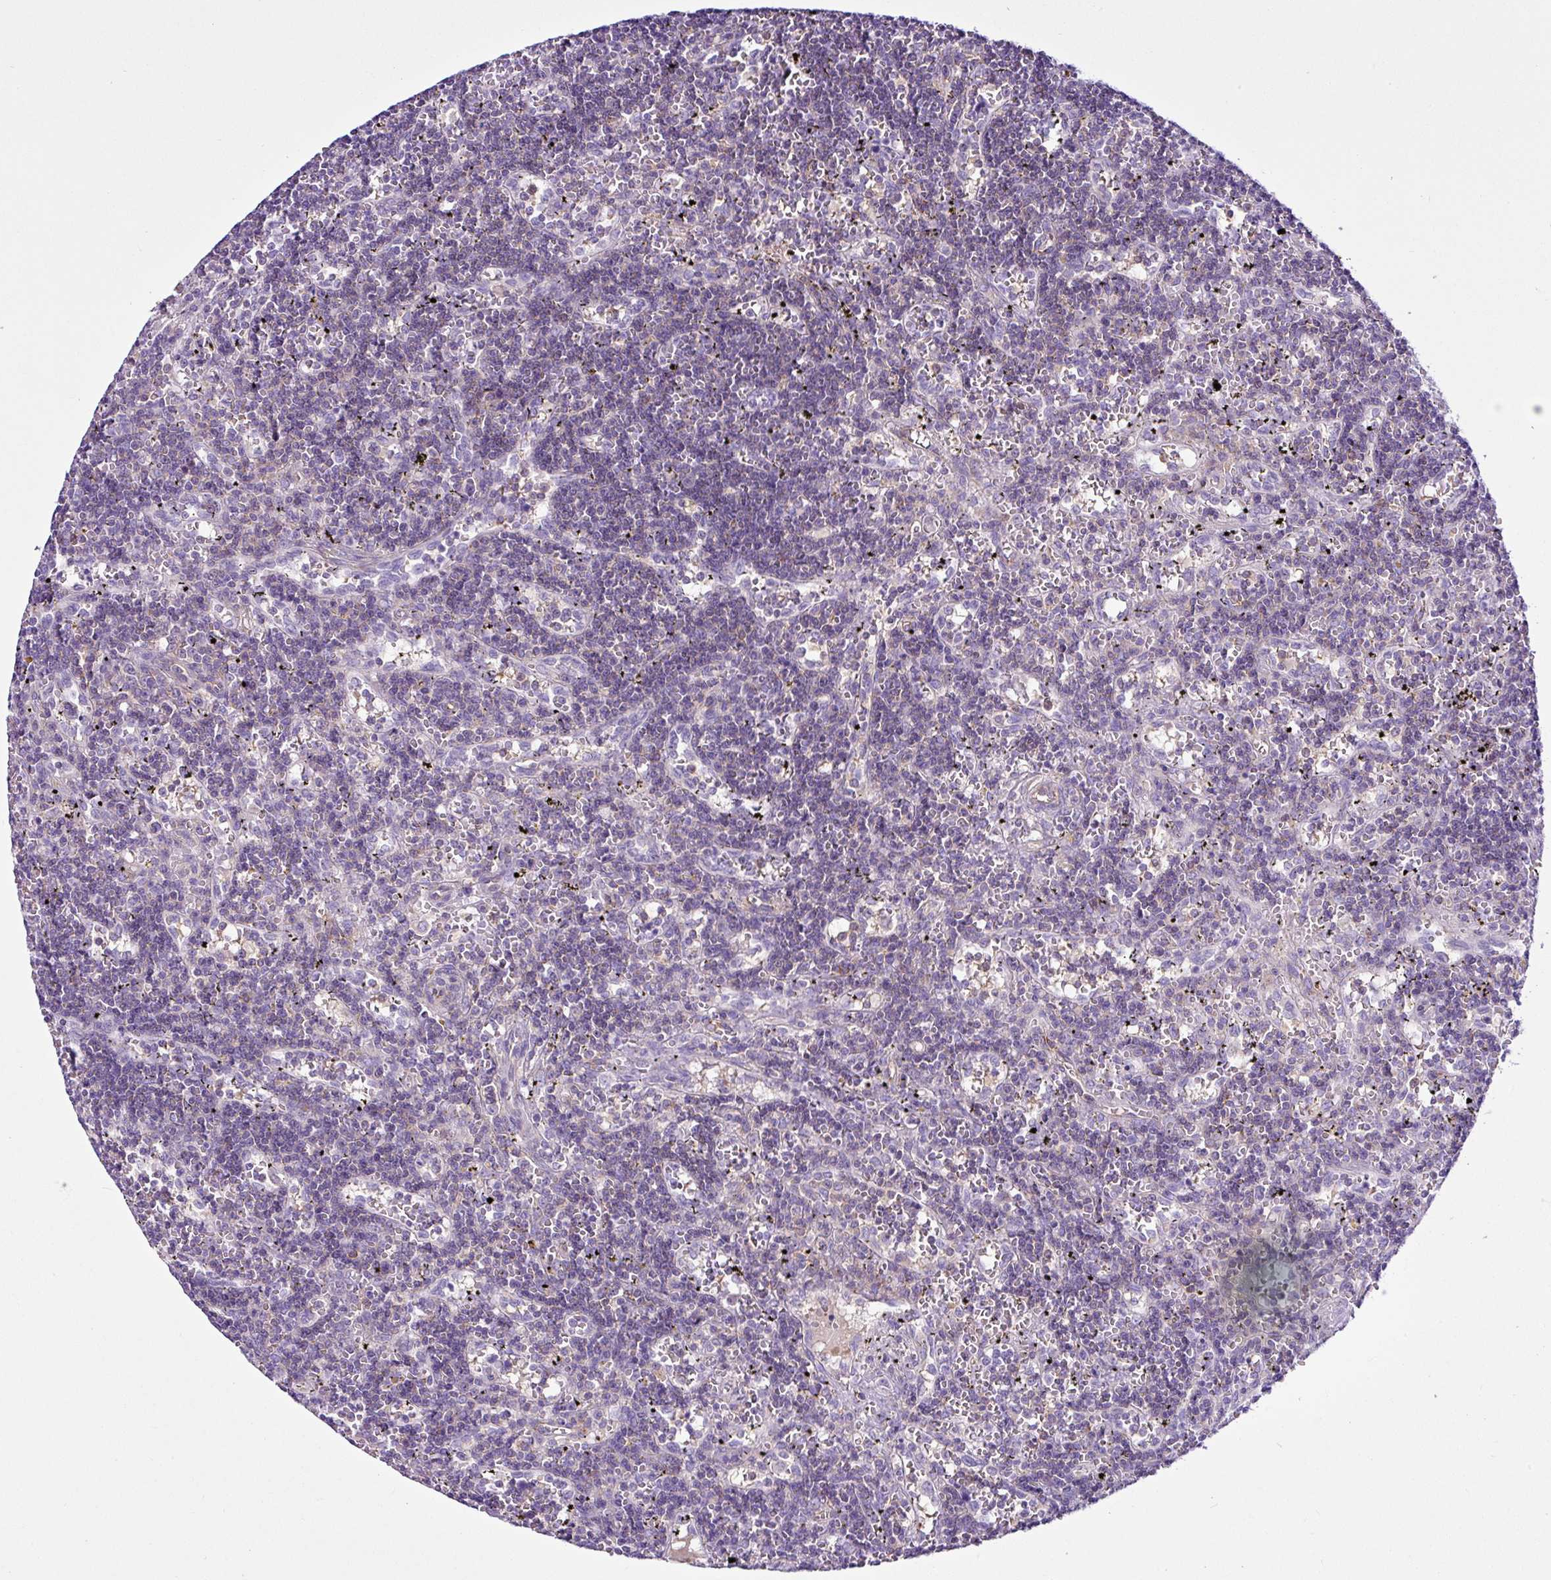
{"staining": {"intensity": "negative", "quantity": "none", "location": "none"}, "tissue": "lymphoma", "cell_type": "Tumor cells", "image_type": "cancer", "snomed": [{"axis": "morphology", "description": "Malignant lymphoma, non-Hodgkin's type, Low grade"}, {"axis": "topography", "description": "Spleen"}], "caption": "Immunohistochemical staining of human lymphoma displays no significant staining in tumor cells.", "gene": "EME2", "patient": {"sex": "male", "age": 60}}